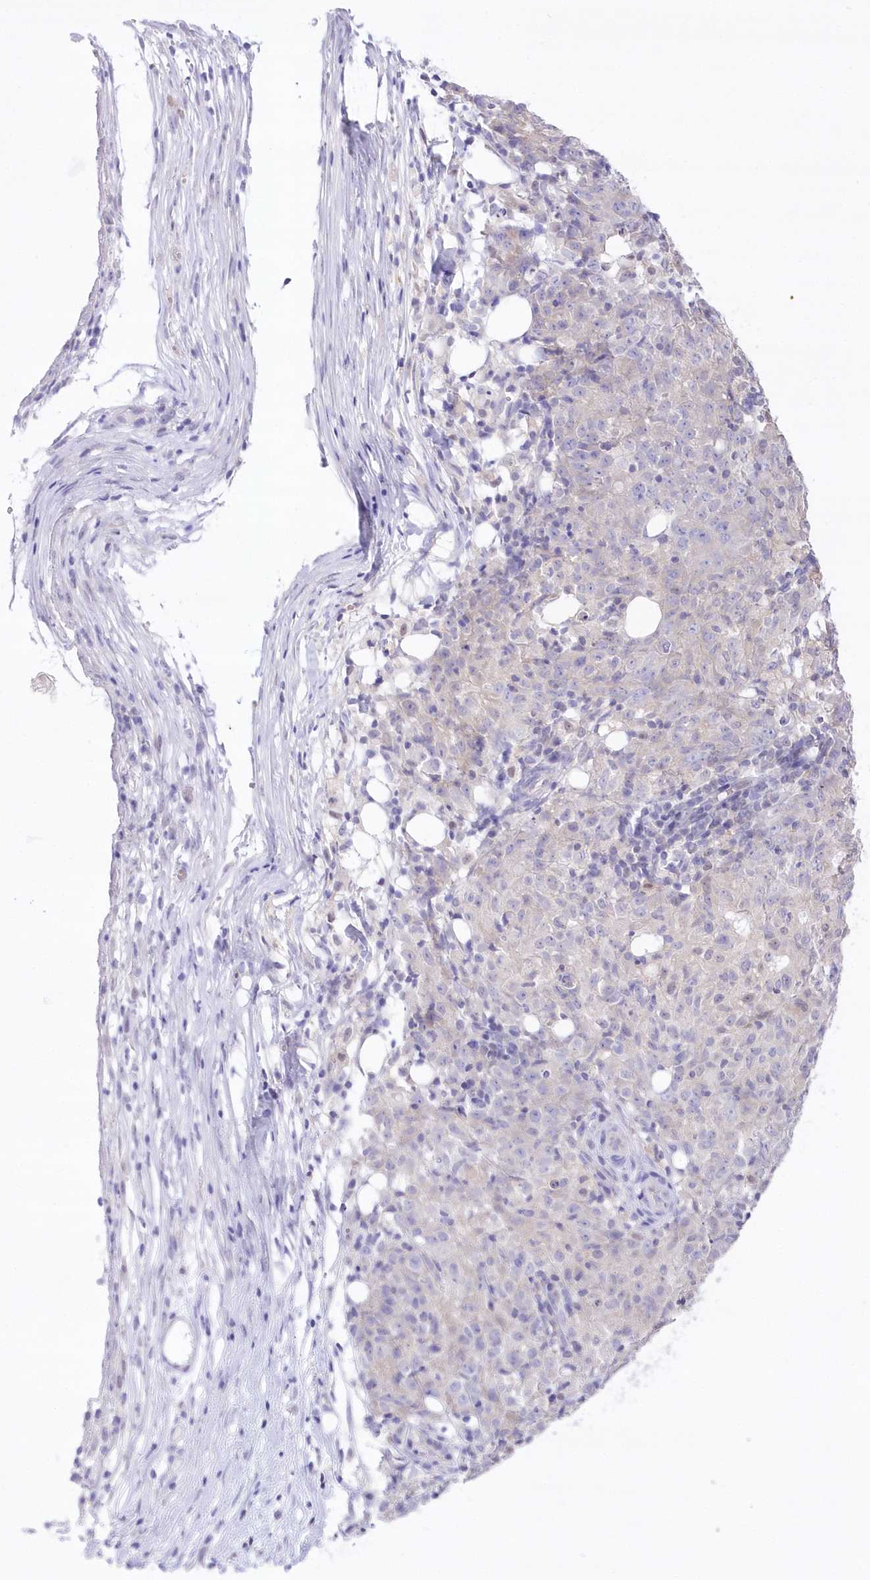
{"staining": {"intensity": "negative", "quantity": "none", "location": "none"}, "tissue": "ovarian cancer", "cell_type": "Tumor cells", "image_type": "cancer", "snomed": [{"axis": "morphology", "description": "Carcinoma, endometroid"}, {"axis": "topography", "description": "Ovary"}], "caption": "This histopathology image is of ovarian cancer (endometroid carcinoma) stained with IHC to label a protein in brown with the nuclei are counter-stained blue. There is no staining in tumor cells.", "gene": "UBA6", "patient": {"sex": "female", "age": 42}}